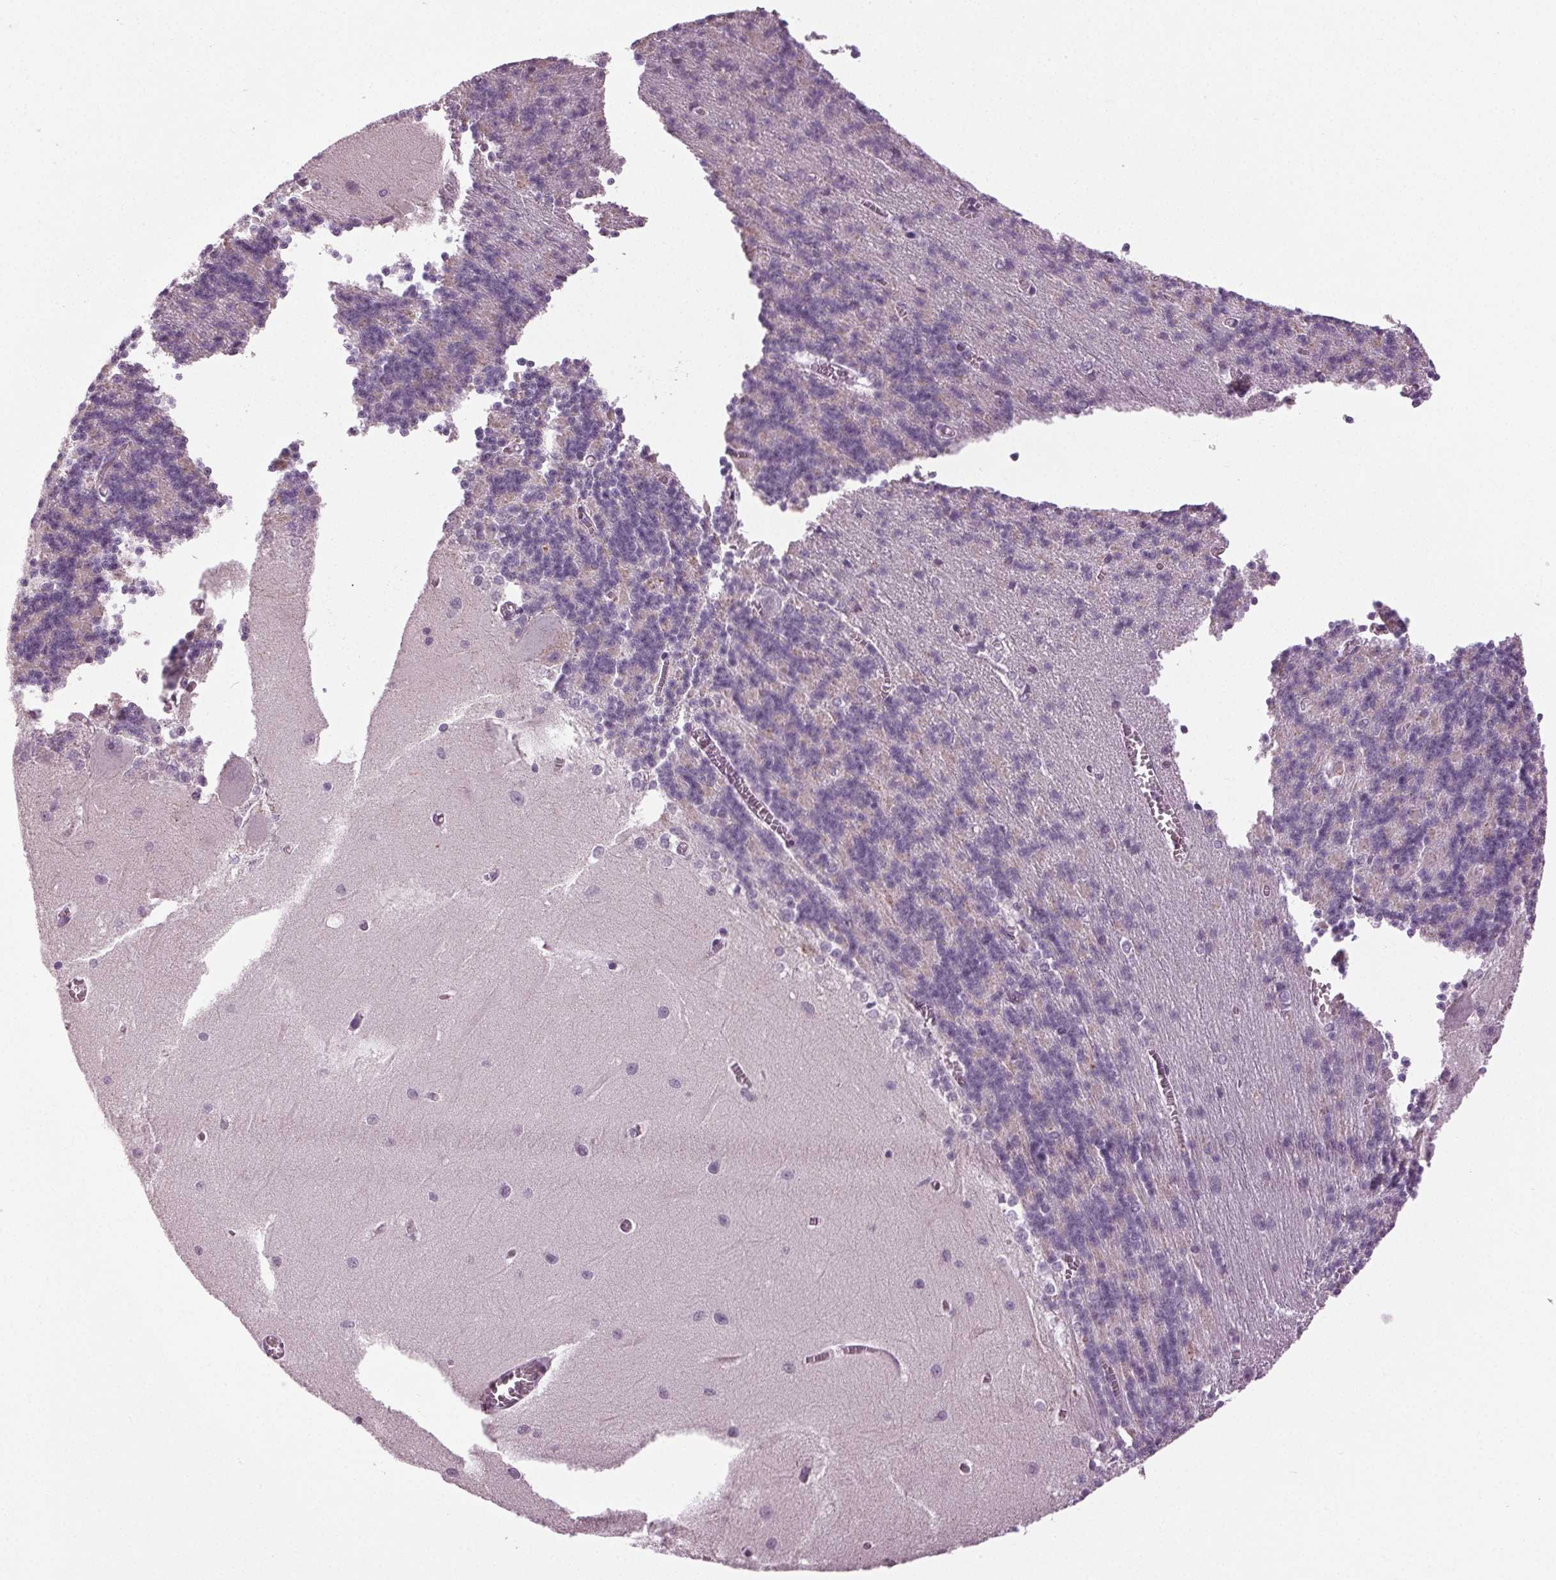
{"staining": {"intensity": "negative", "quantity": "none", "location": "none"}, "tissue": "cerebellum", "cell_type": "Cells in granular layer", "image_type": "normal", "snomed": [{"axis": "morphology", "description": "Normal tissue, NOS"}, {"axis": "topography", "description": "Cerebellum"}], "caption": "This is an IHC image of unremarkable cerebellum. There is no expression in cells in granular layer.", "gene": "DNAH12", "patient": {"sex": "male", "age": 37}}